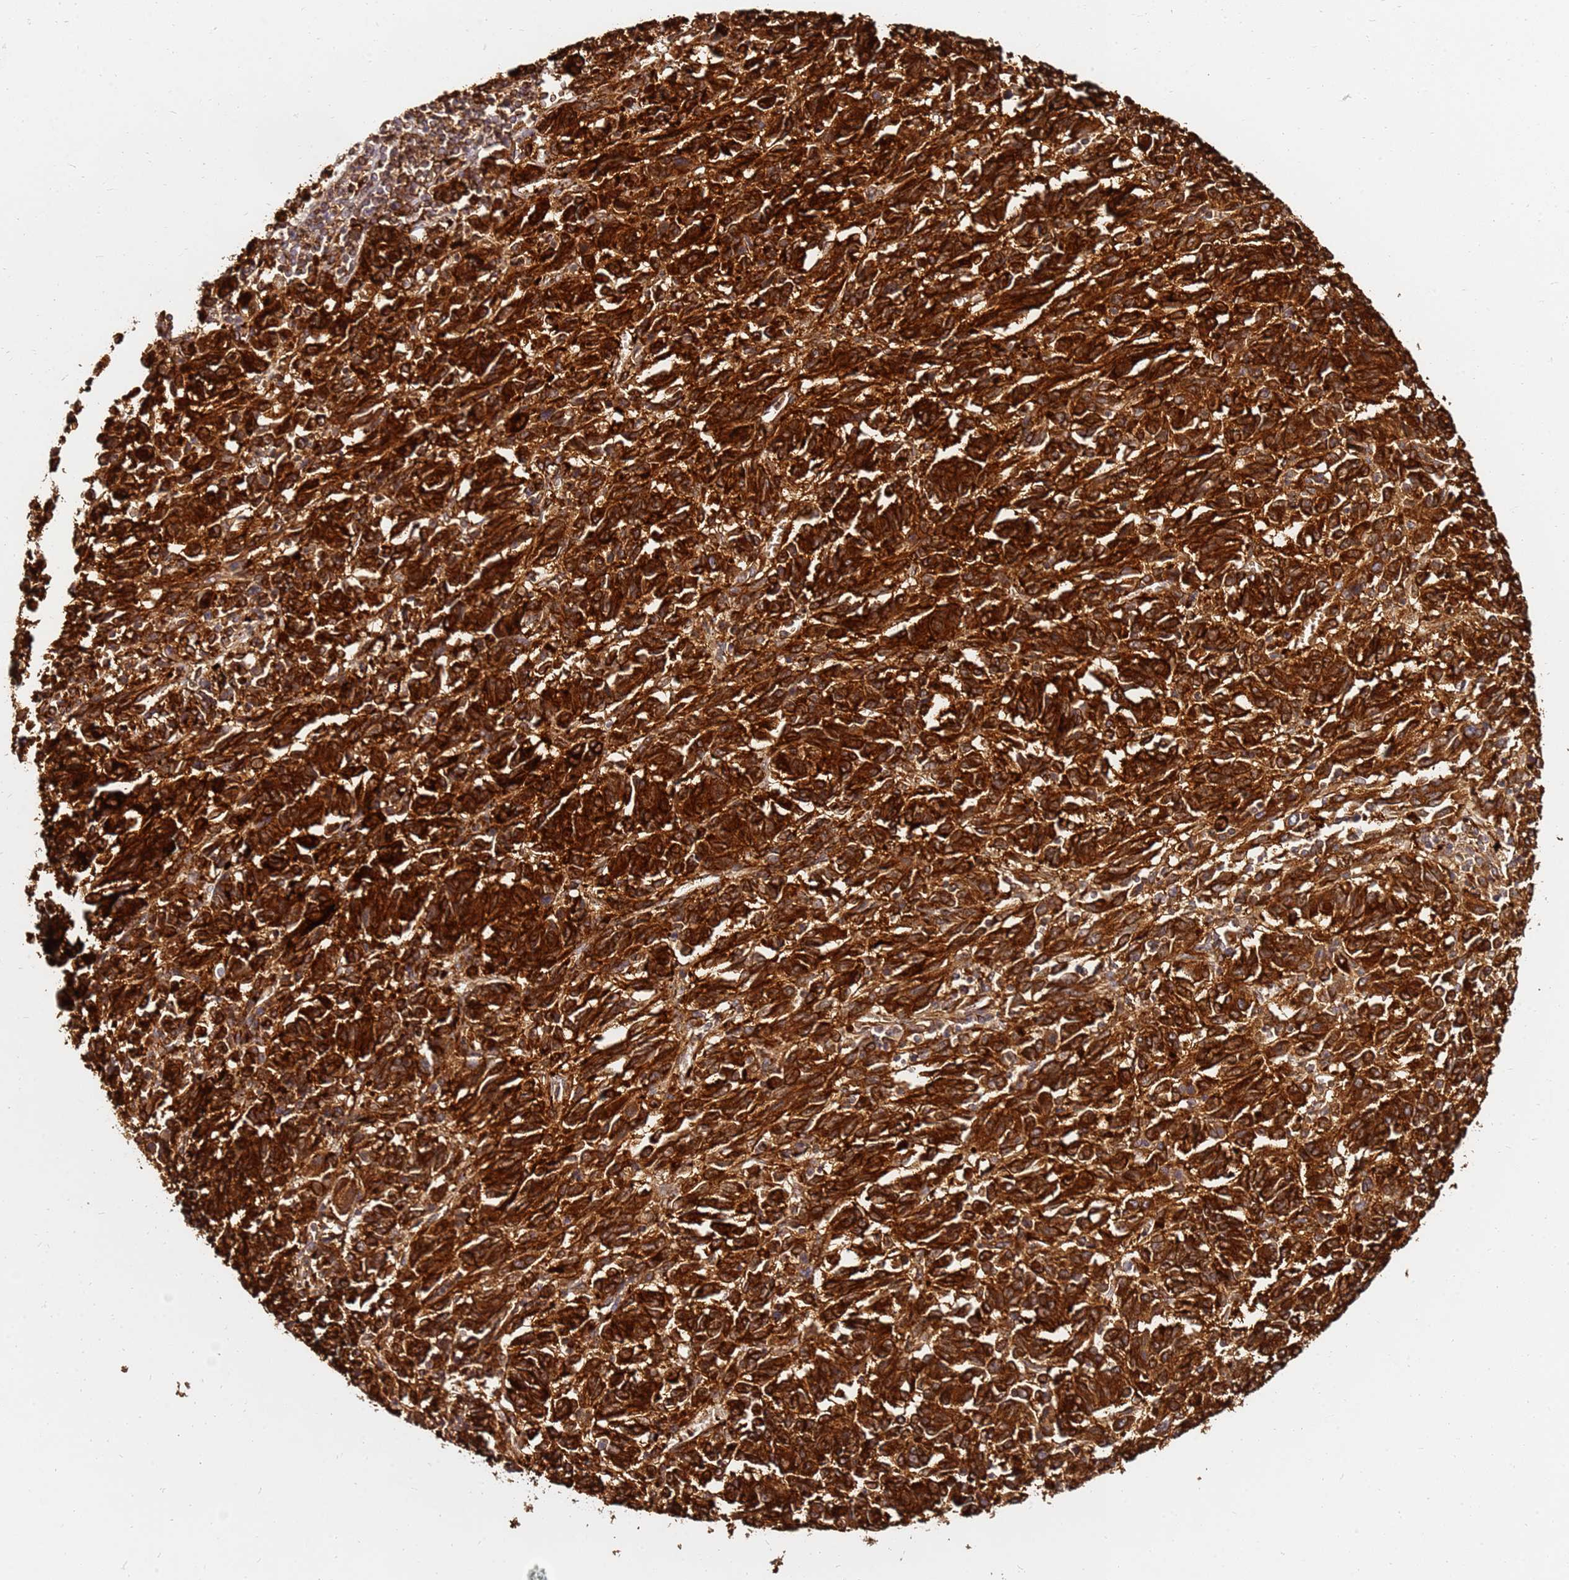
{"staining": {"intensity": "strong", "quantity": ">75%", "location": "cytoplasmic/membranous"}, "tissue": "melanoma", "cell_type": "Tumor cells", "image_type": "cancer", "snomed": [{"axis": "morphology", "description": "Malignant melanoma, Metastatic site"}, {"axis": "topography", "description": "Lung"}], "caption": "Protein staining reveals strong cytoplasmic/membranous expression in approximately >75% of tumor cells in malignant melanoma (metastatic site). (DAB IHC, brown staining for protein, blue staining for nuclei).", "gene": "DVL3", "patient": {"sex": "male", "age": 64}}